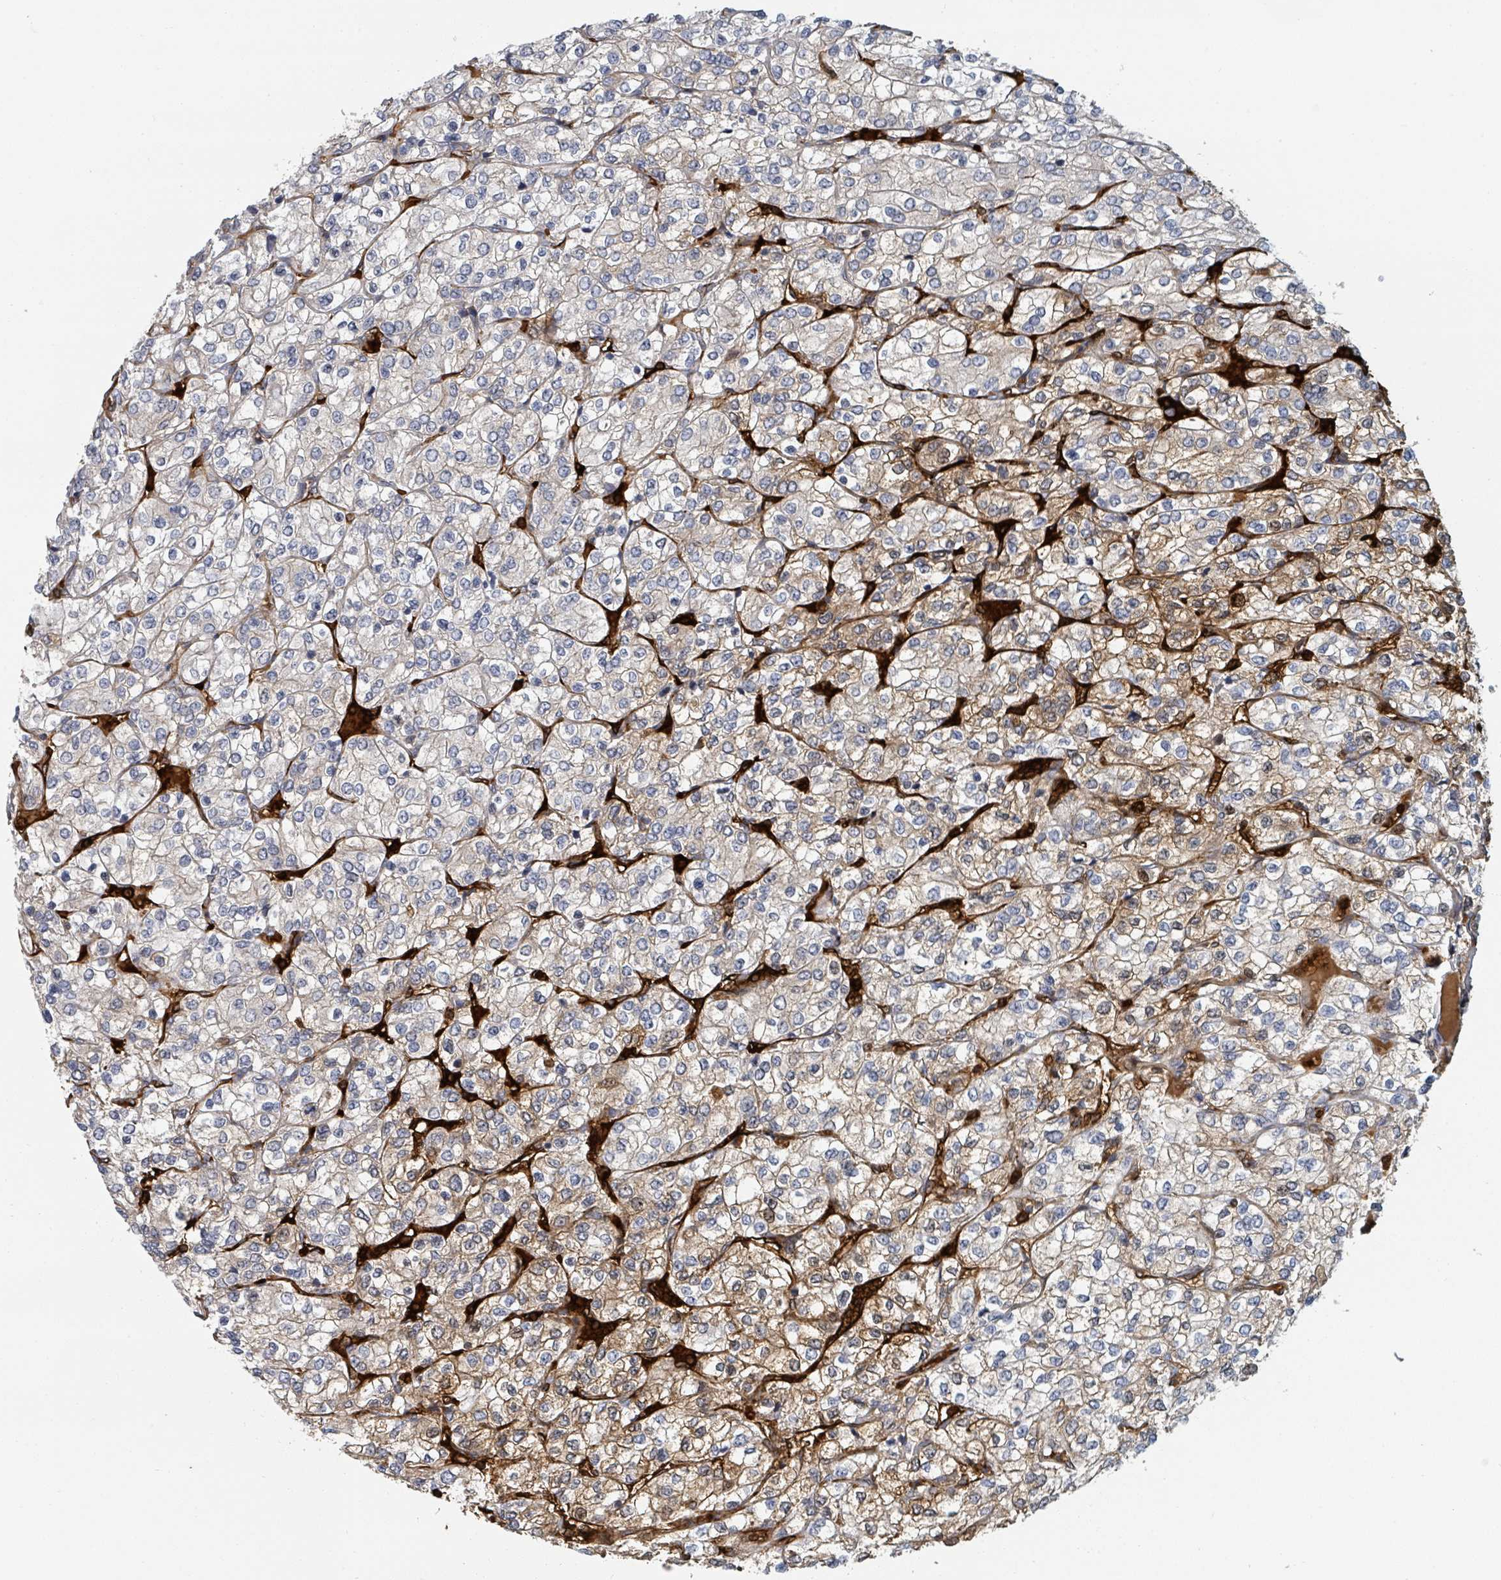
{"staining": {"intensity": "moderate", "quantity": "25%-75%", "location": "cytoplasmic/membranous"}, "tissue": "renal cancer", "cell_type": "Tumor cells", "image_type": "cancer", "snomed": [{"axis": "morphology", "description": "Adenocarcinoma, NOS"}, {"axis": "topography", "description": "Kidney"}], "caption": "This histopathology image displays renal adenocarcinoma stained with immunohistochemistry (IHC) to label a protein in brown. The cytoplasmic/membranous of tumor cells show moderate positivity for the protein. Nuclei are counter-stained blue.", "gene": "TRPC4AP", "patient": {"sex": "male", "age": 80}}